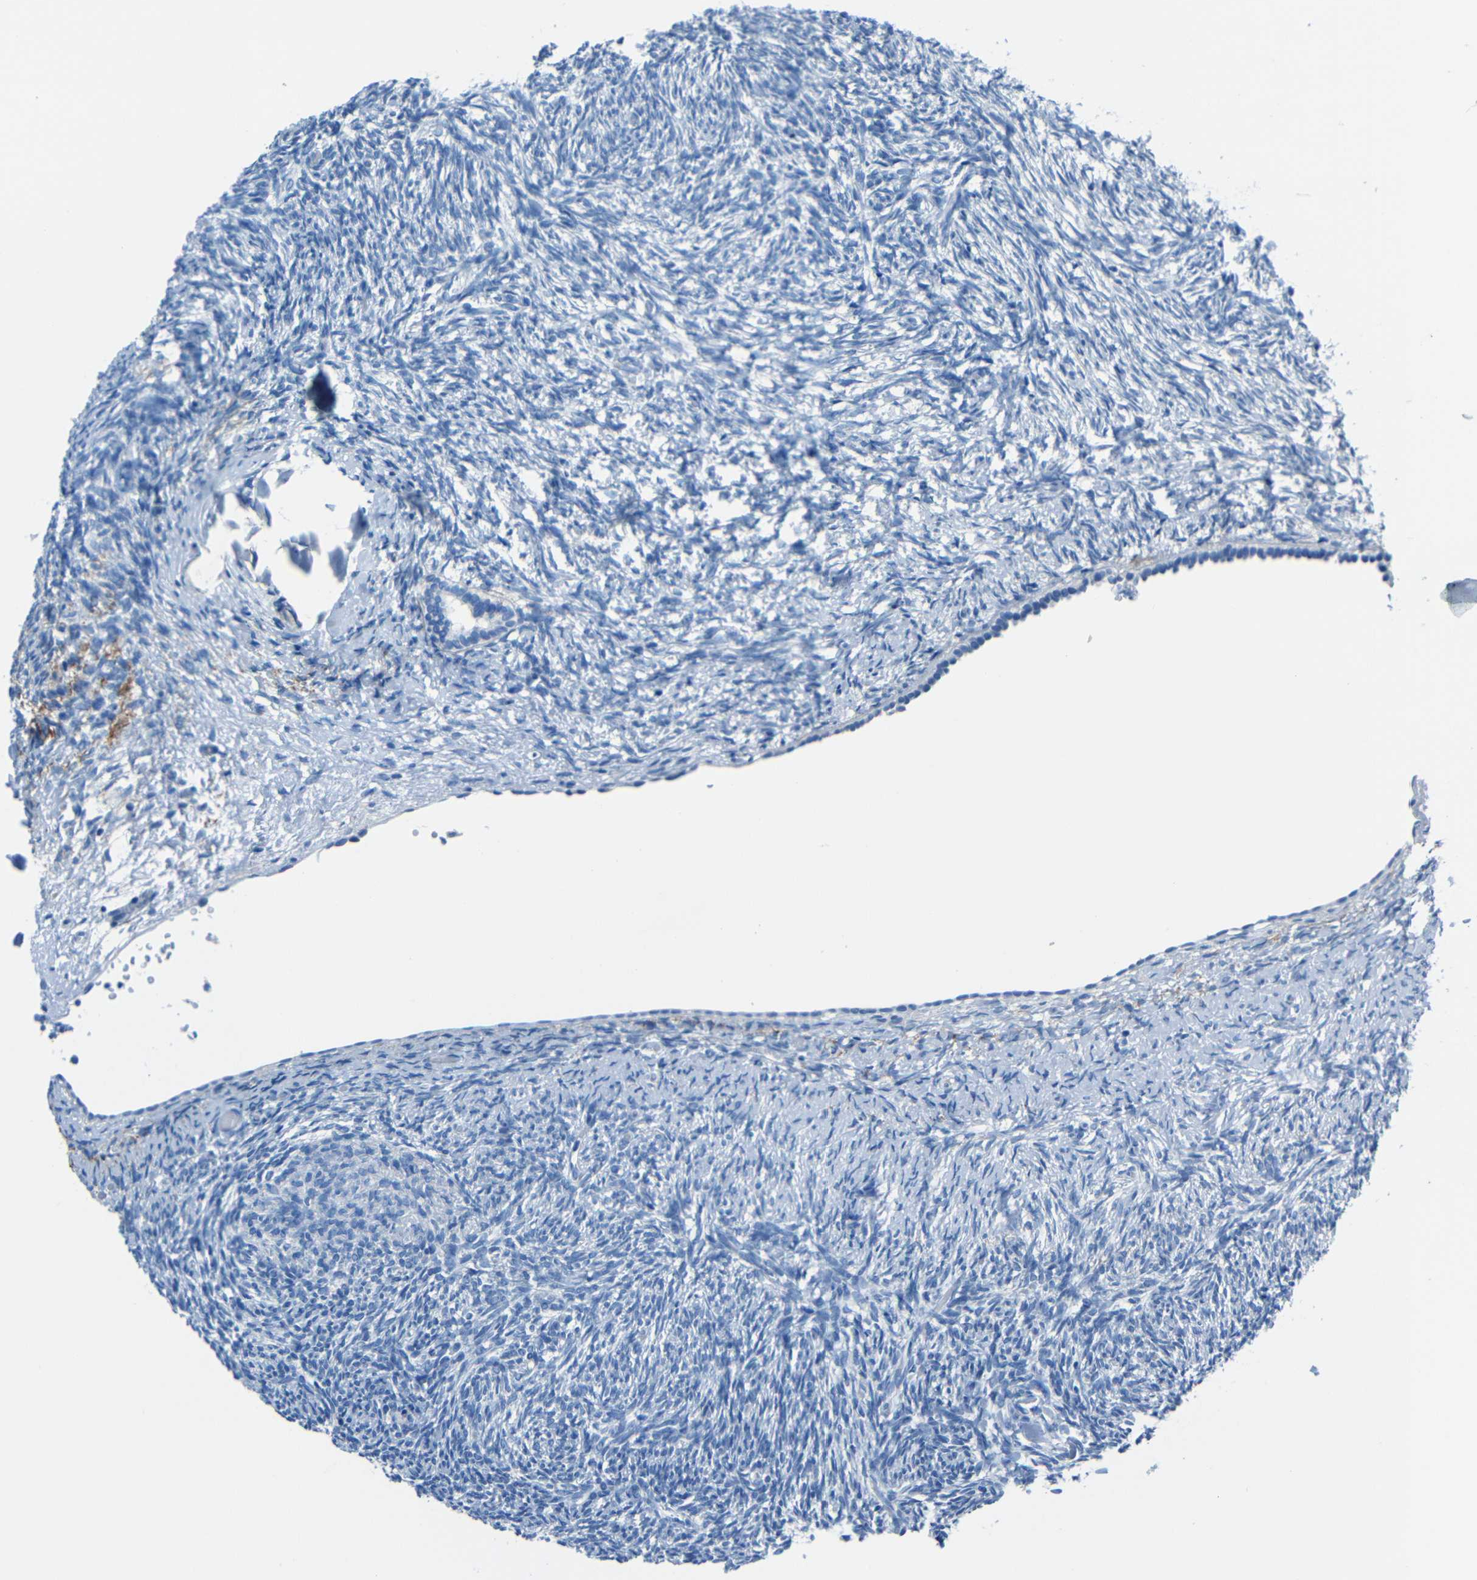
{"staining": {"intensity": "weak", "quantity": "<25%", "location": "cytoplasmic/membranous"}, "tissue": "ovary", "cell_type": "Ovarian stroma cells", "image_type": "normal", "snomed": [{"axis": "morphology", "description": "Normal tissue, NOS"}, {"axis": "topography", "description": "Ovary"}], "caption": "DAB (3,3'-diaminobenzidine) immunohistochemical staining of benign ovary demonstrates no significant expression in ovarian stroma cells.", "gene": "FBN2", "patient": {"sex": "female", "age": 60}}